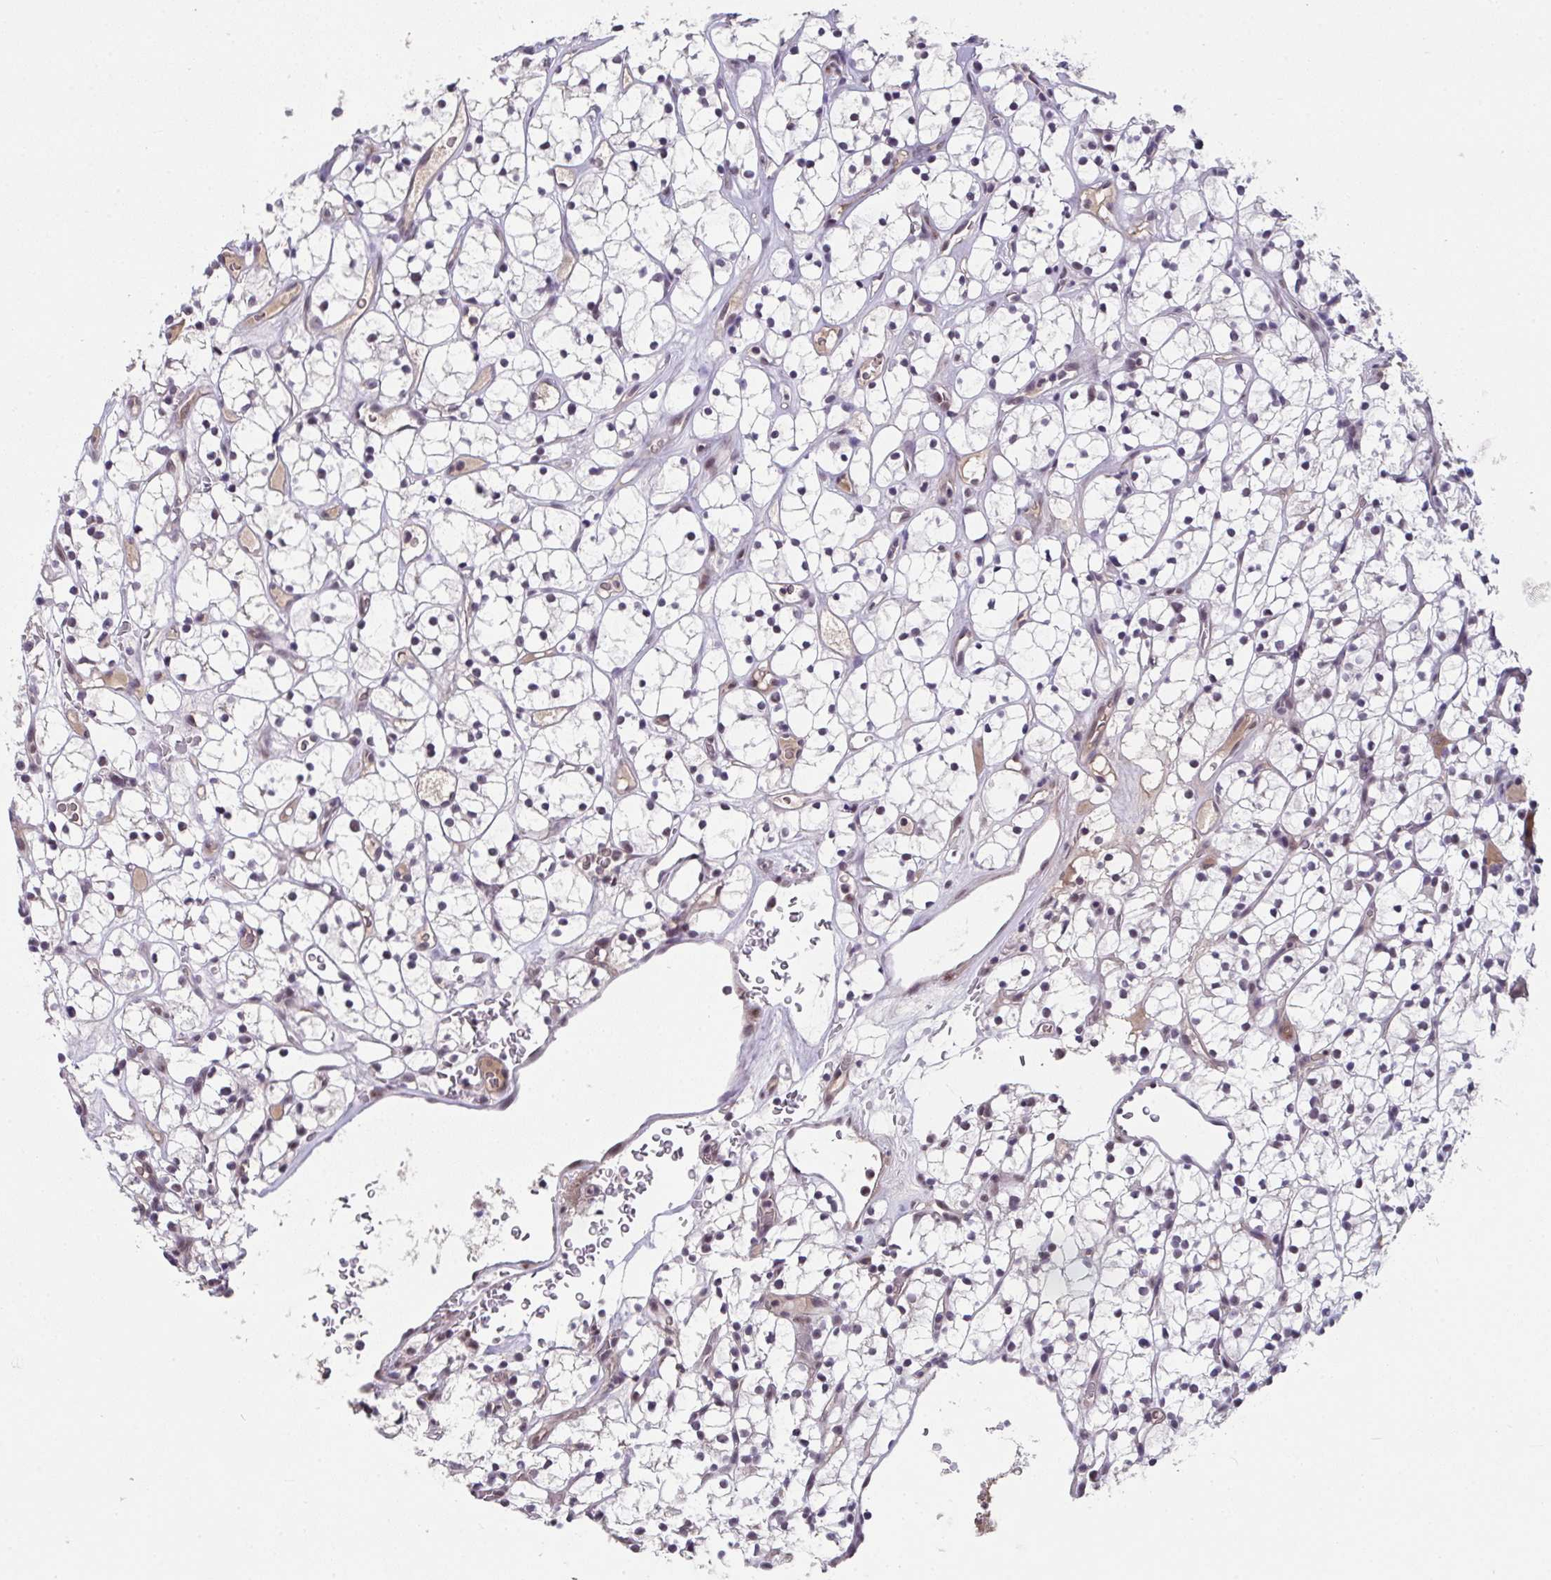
{"staining": {"intensity": "negative", "quantity": "none", "location": "none"}, "tissue": "renal cancer", "cell_type": "Tumor cells", "image_type": "cancer", "snomed": [{"axis": "morphology", "description": "Adenocarcinoma, NOS"}, {"axis": "topography", "description": "Kidney"}], "caption": "IHC image of neoplastic tissue: renal cancer (adenocarcinoma) stained with DAB (3,3'-diaminobenzidine) displays no significant protein staining in tumor cells.", "gene": "RBBP6", "patient": {"sex": "female", "age": 64}}